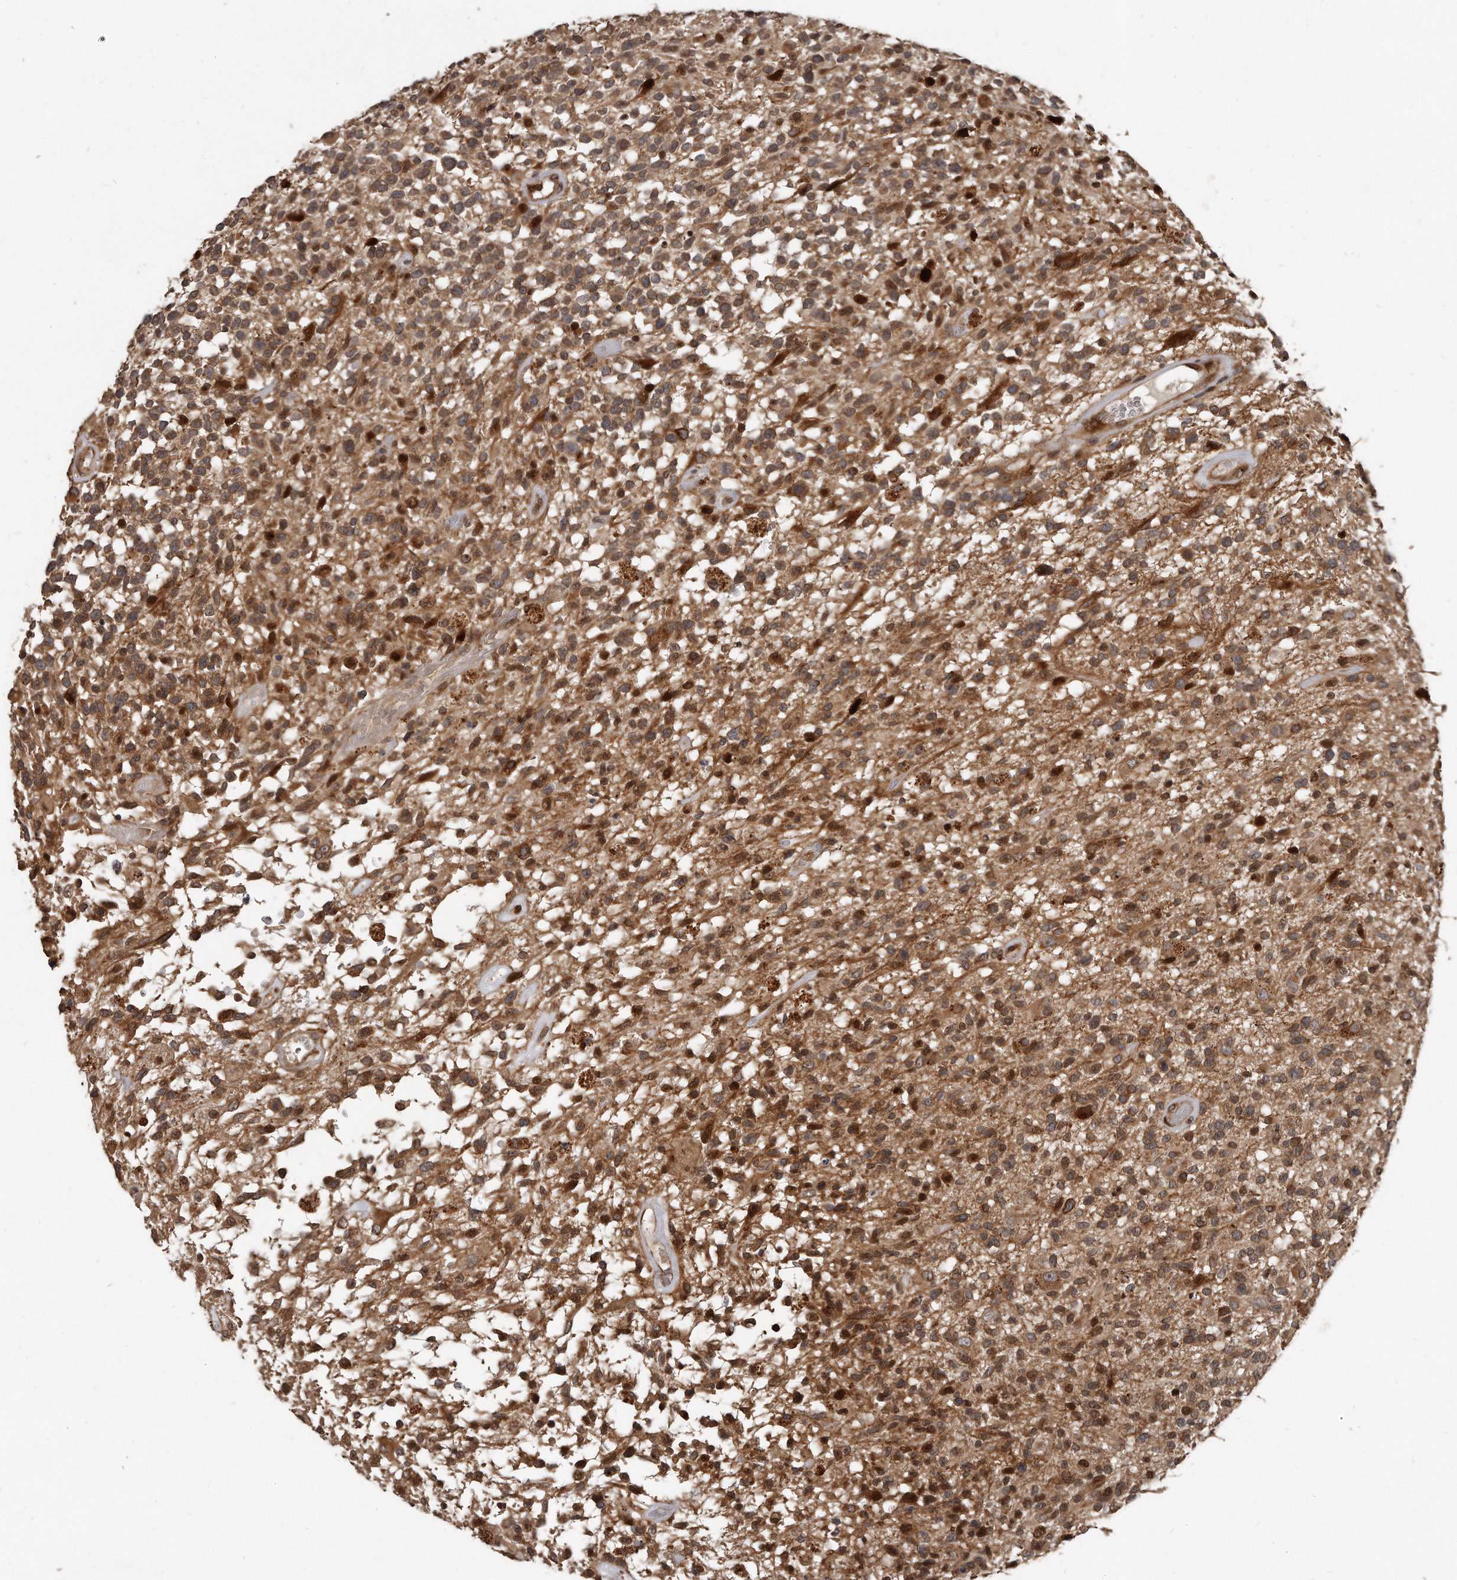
{"staining": {"intensity": "strong", "quantity": ">75%", "location": "cytoplasmic/membranous,nuclear"}, "tissue": "glioma", "cell_type": "Tumor cells", "image_type": "cancer", "snomed": [{"axis": "morphology", "description": "Glioma, malignant, High grade"}, {"axis": "morphology", "description": "Glioblastoma, NOS"}, {"axis": "topography", "description": "Brain"}], "caption": "Approximately >75% of tumor cells in human glioma reveal strong cytoplasmic/membranous and nuclear protein expression as visualized by brown immunohistochemical staining.", "gene": "GCH1", "patient": {"sex": "male", "age": 60}}